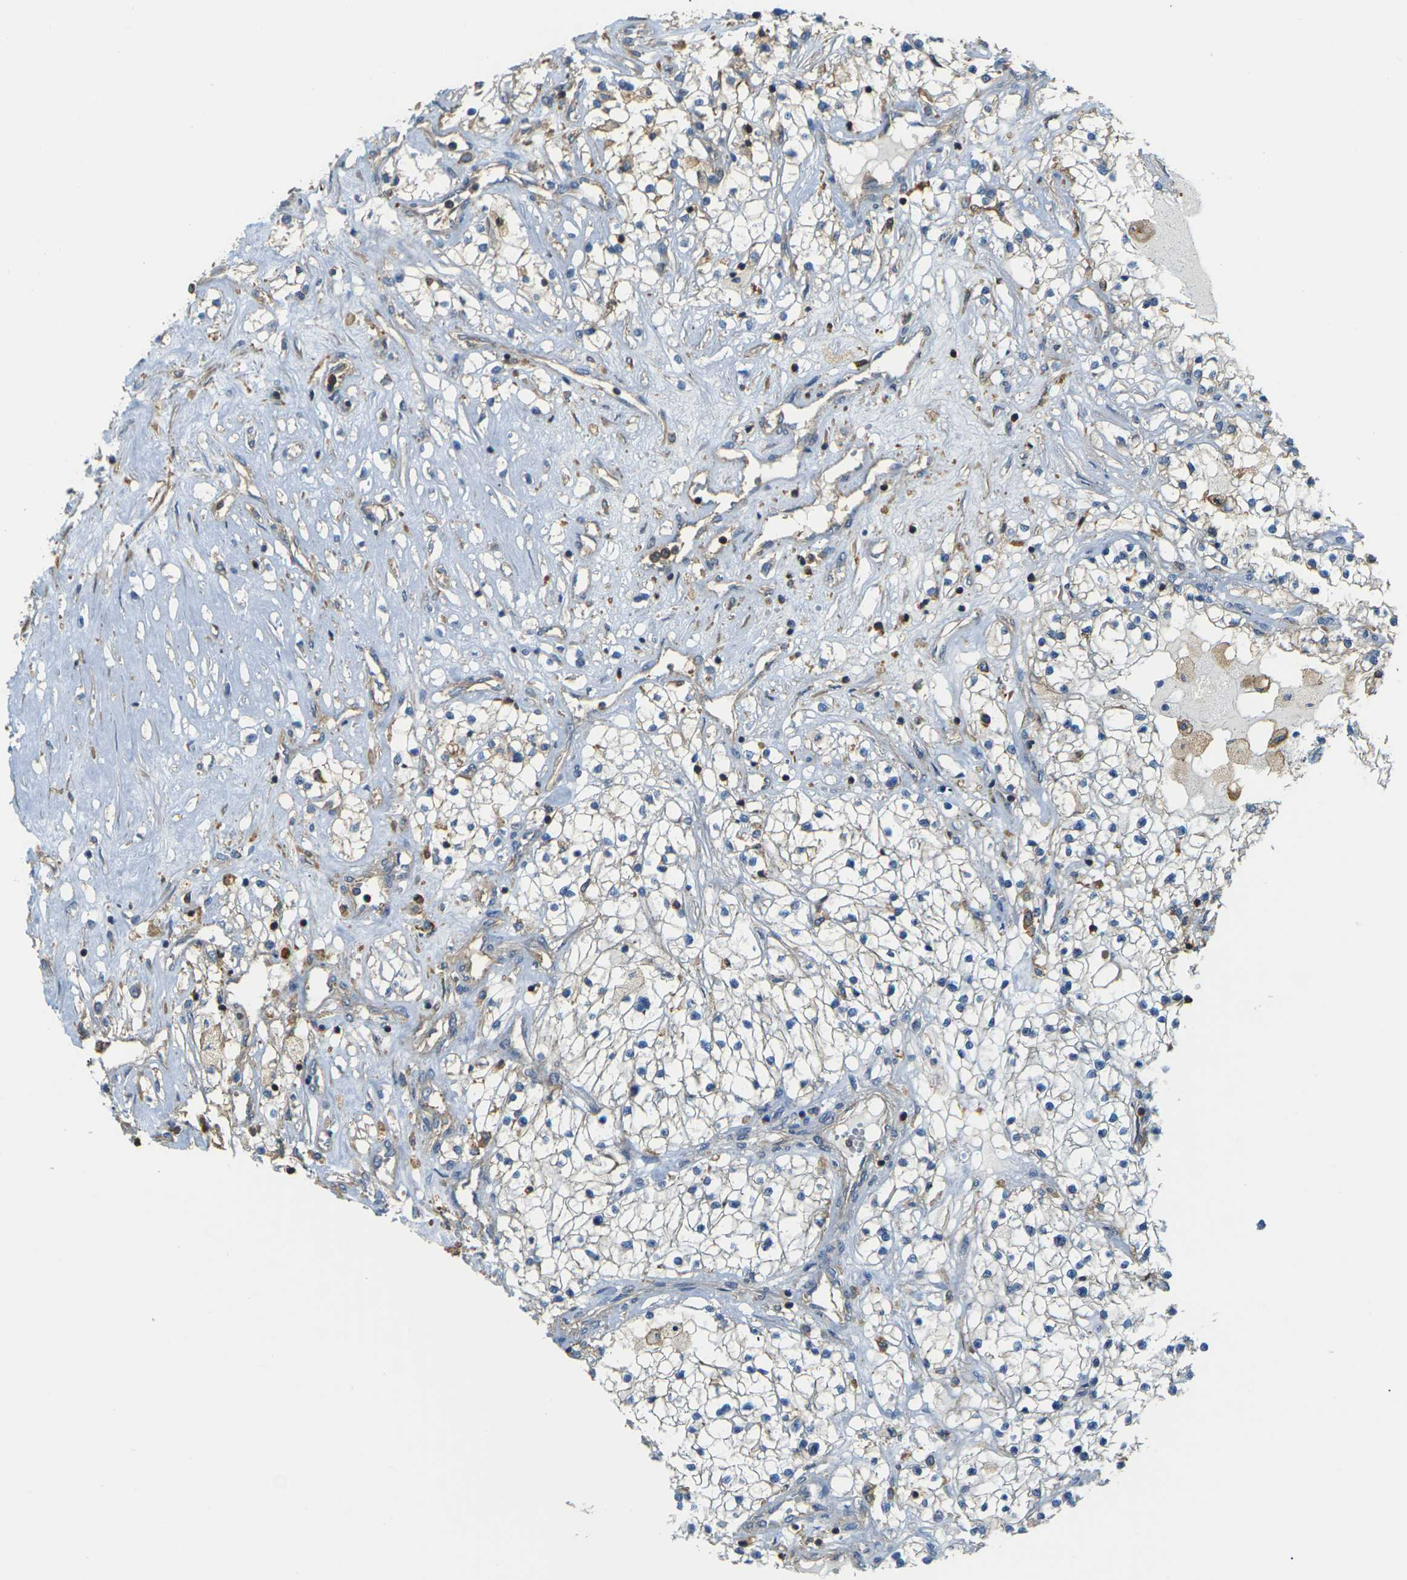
{"staining": {"intensity": "negative", "quantity": "none", "location": "none"}, "tissue": "renal cancer", "cell_type": "Tumor cells", "image_type": "cancer", "snomed": [{"axis": "morphology", "description": "Adenocarcinoma, NOS"}, {"axis": "topography", "description": "Kidney"}], "caption": "An immunohistochemistry micrograph of renal cancer is shown. There is no staining in tumor cells of renal cancer.", "gene": "IQGAP1", "patient": {"sex": "male", "age": 68}}